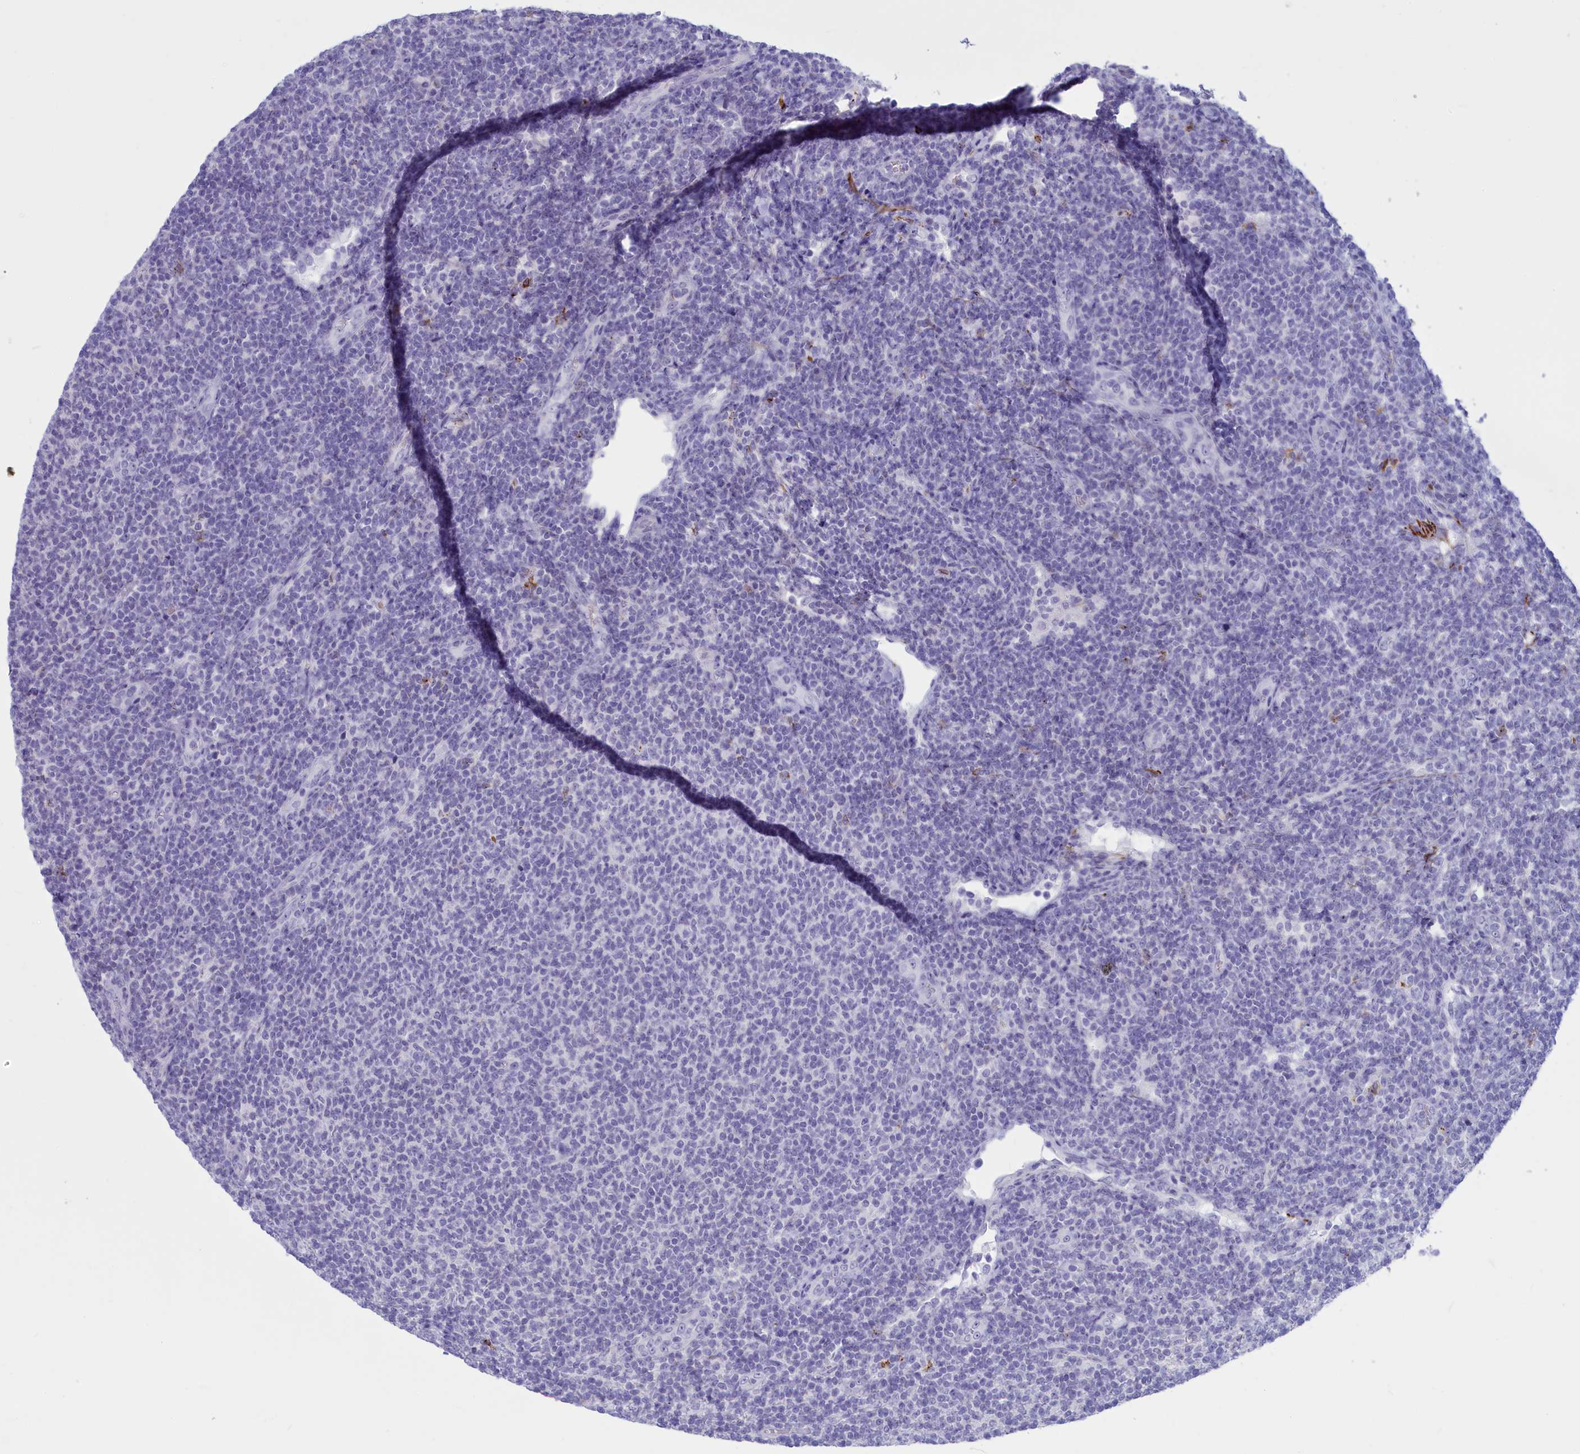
{"staining": {"intensity": "negative", "quantity": "none", "location": "none"}, "tissue": "lymphoma", "cell_type": "Tumor cells", "image_type": "cancer", "snomed": [{"axis": "morphology", "description": "Malignant lymphoma, non-Hodgkin's type, Low grade"}, {"axis": "topography", "description": "Lymph node"}], "caption": "Immunohistochemistry (IHC) of human lymphoma demonstrates no expression in tumor cells.", "gene": "GAPDHS", "patient": {"sex": "male", "age": 66}}